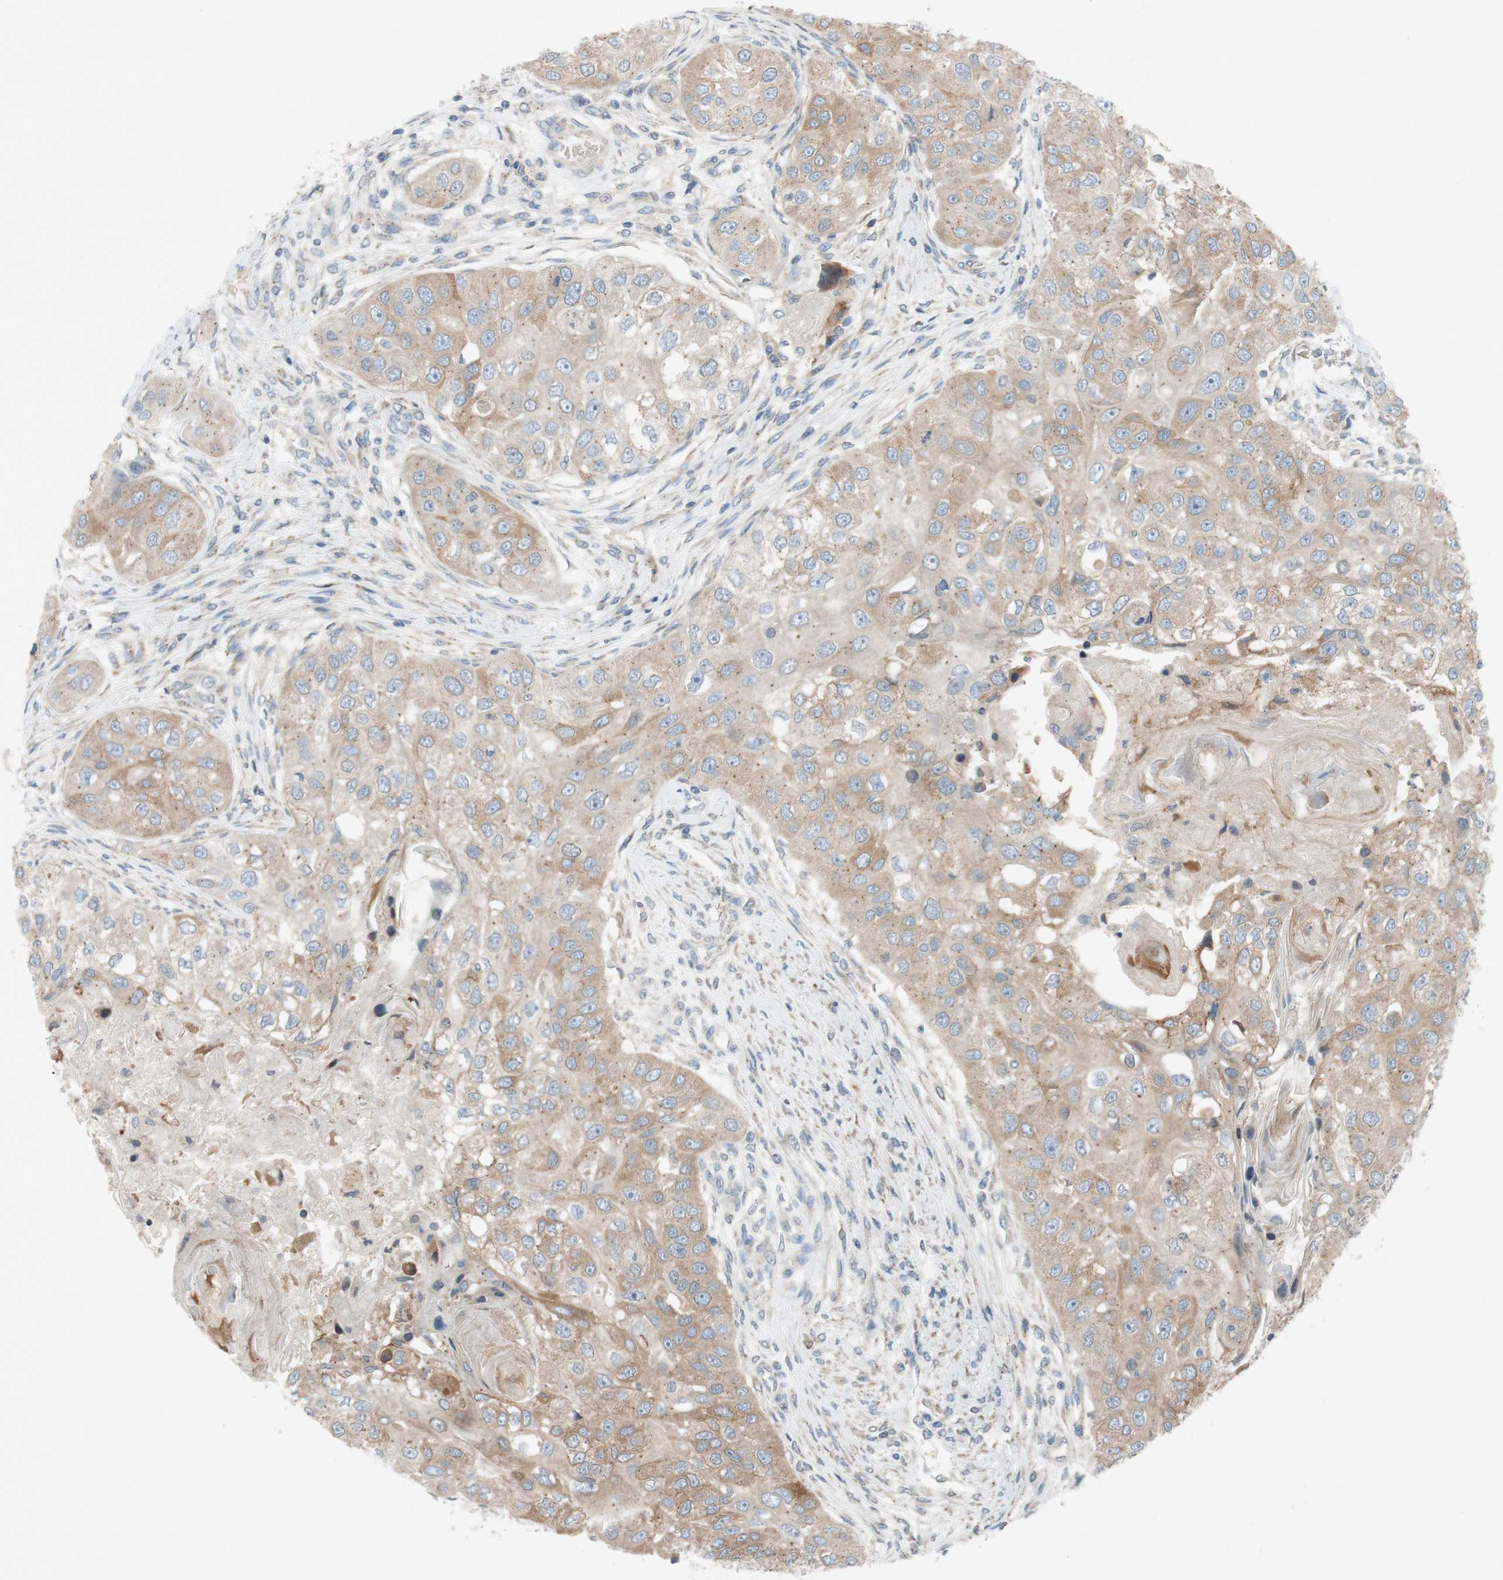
{"staining": {"intensity": "moderate", "quantity": ">75%", "location": "cytoplasmic/membranous"}, "tissue": "head and neck cancer", "cell_type": "Tumor cells", "image_type": "cancer", "snomed": [{"axis": "morphology", "description": "Normal tissue, NOS"}, {"axis": "morphology", "description": "Squamous cell carcinoma, NOS"}, {"axis": "topography", "description": "Skeletal muscle"}, {"axis": "topography", "description": "Head-Neck"}], "caption": "A brown stain labels moderate cytoplasmic/membranous expression of a protein in squamous cell carcinoma (head and neck) tumor cells. (Brightfield microscopy of DAB IHC at high magnification).", "gene": "ADD2", "patient": {"sex": "male", "age": 51}}